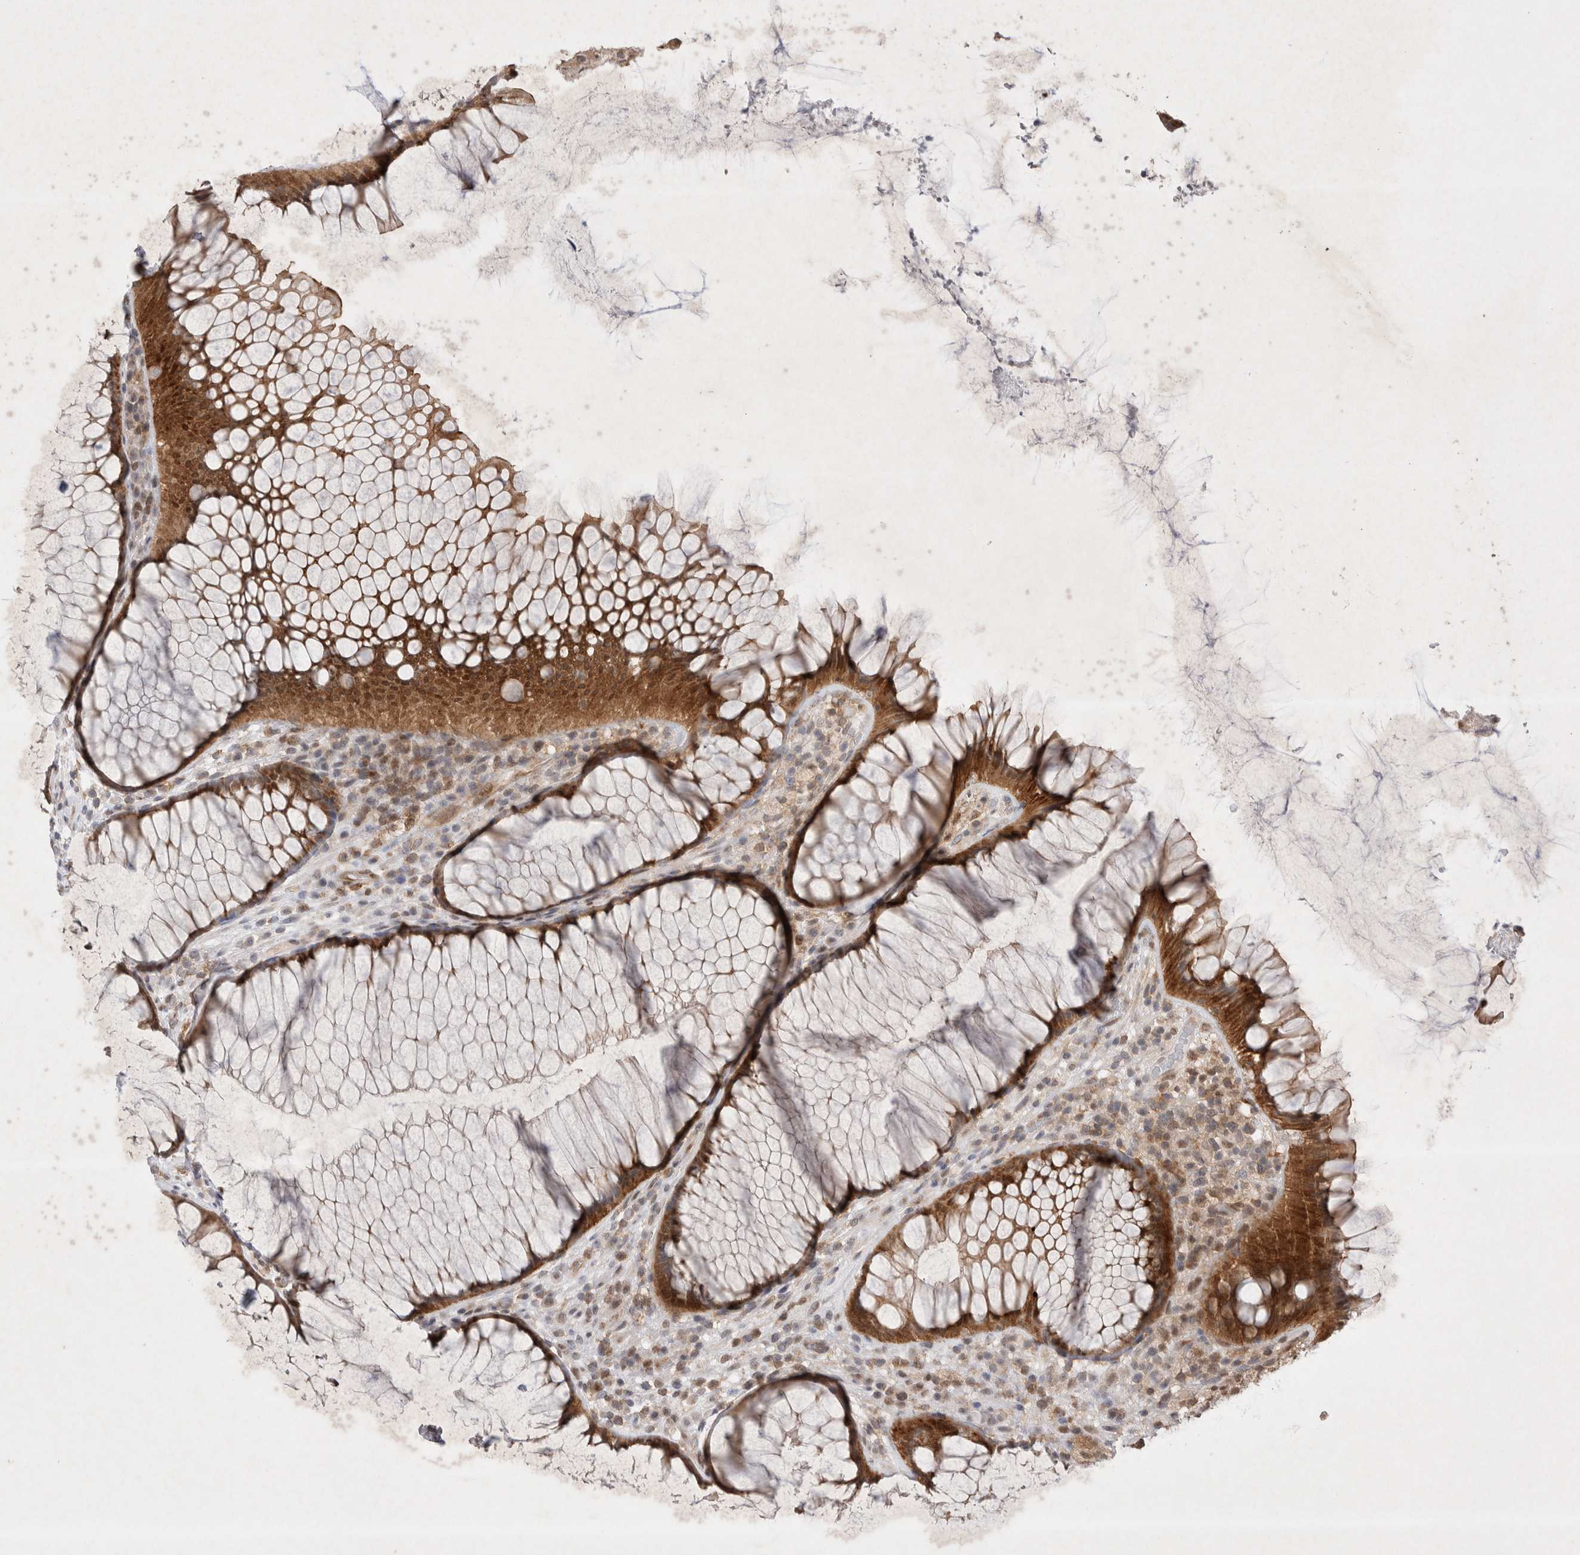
{"staining": {"intensity": "strong", "quantity": ">75%", "location": "cytoplasmic/membranous"}, "tissue": "rectum", "cell_type": "Glandular cells", "image_type": "normal", "snomed": [{"axis": "morphology", "description": "Normal tissue, NOS"}, {"axis": "topography", "description": "Rectum"}], "caption": "This photomicrograph shows IHC staining of normal rectum, with high strong cytoplasmic/membranous expression in about >75% of glandular cells.", "gene": "WIPF2", "patient": {"sex": "male", "age": 51}}